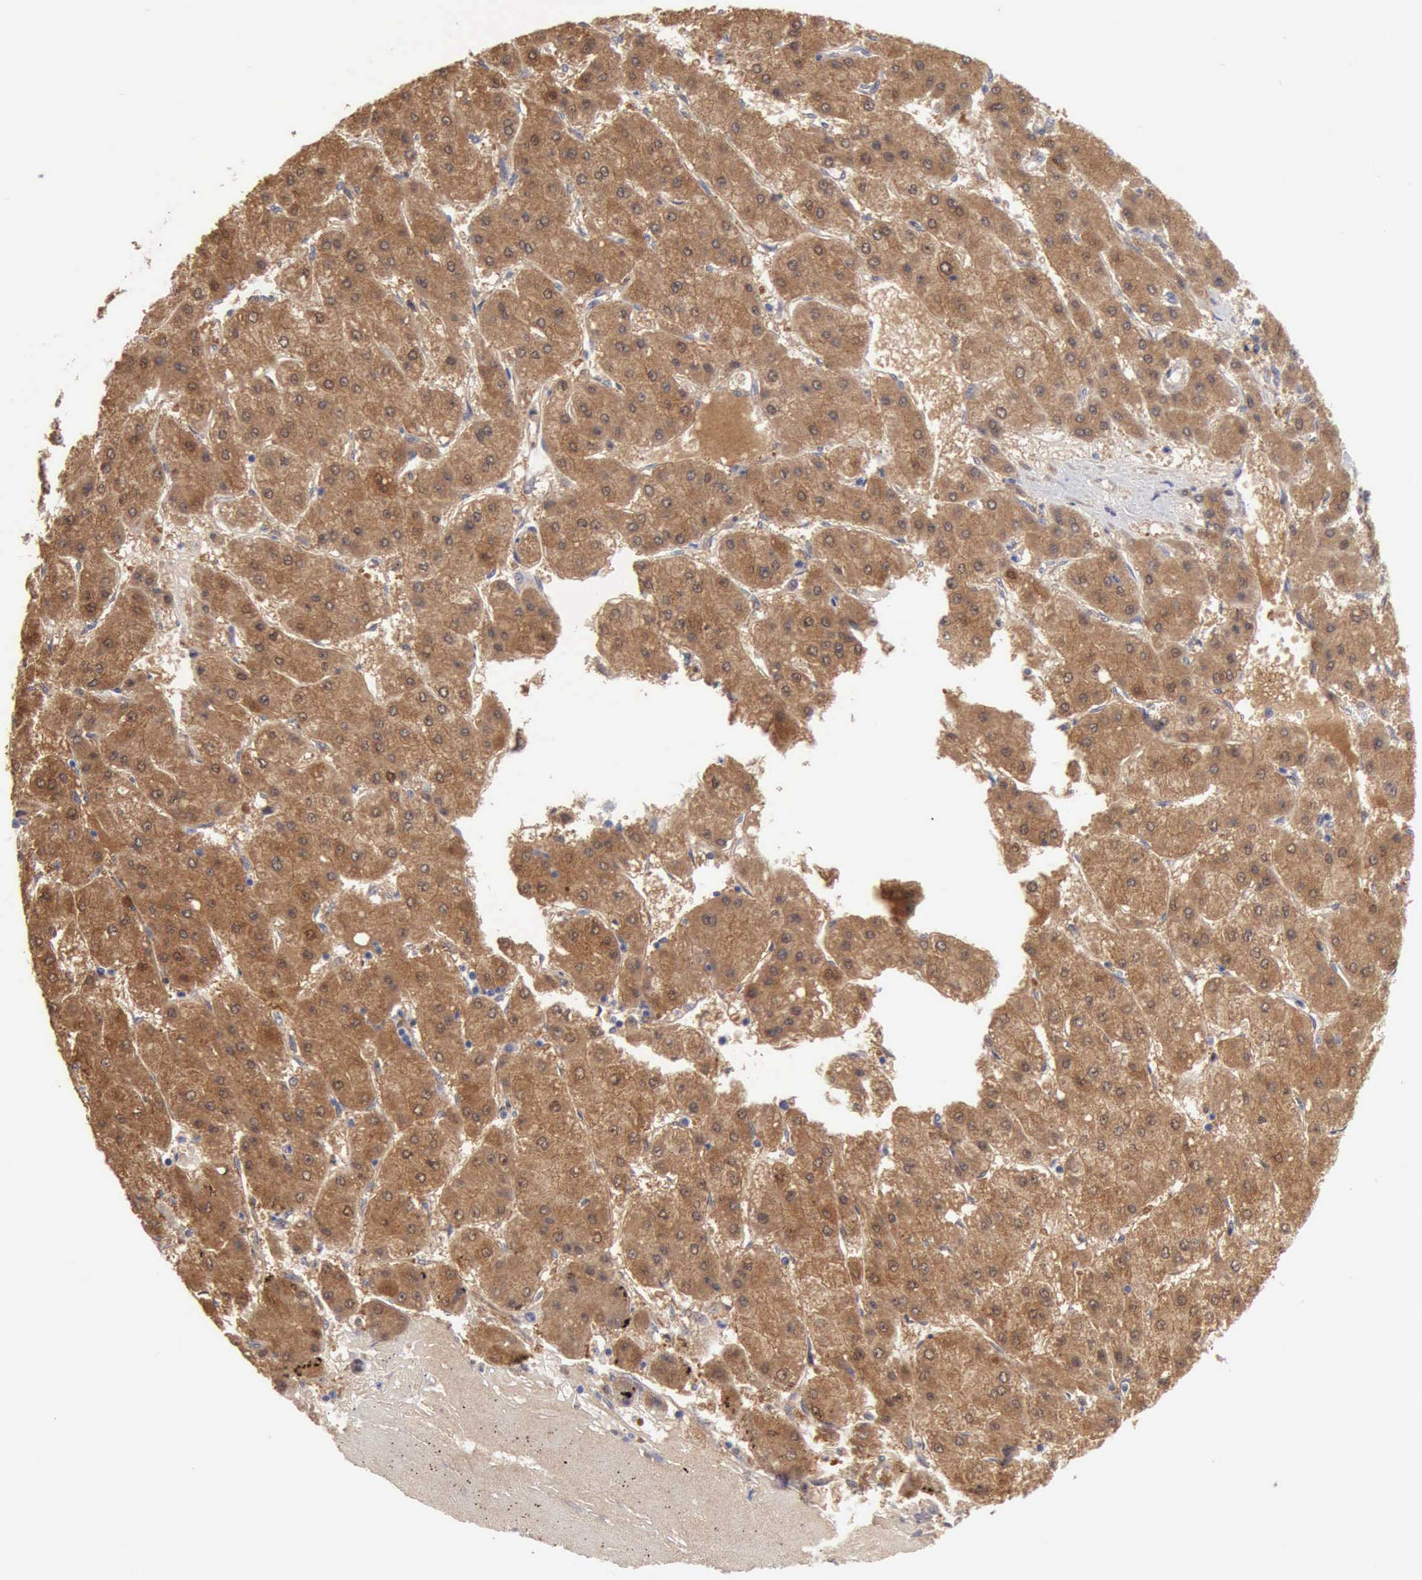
{"staining": {"intensity": "strong", "quantity": ">75%", "location": "cytoplasmic/membranous"}, "tissue": "liver cancer", "cell_type": "Tumor cells", "image_type": "cancer", "snomed": [{"axis": "morphology", "description": "Carcinoma, Hepatocellular, NOS"}, {"axis": "topography", "description": "Liver"}], "caption": "Liver cancer (hepatocellular carcinoma) tissue shows strong cytoplasmic/membranous expression in approximately >75% of tumor cells", "gene": "PTGR2", "patient": {"sex": "female", "age": 52}}